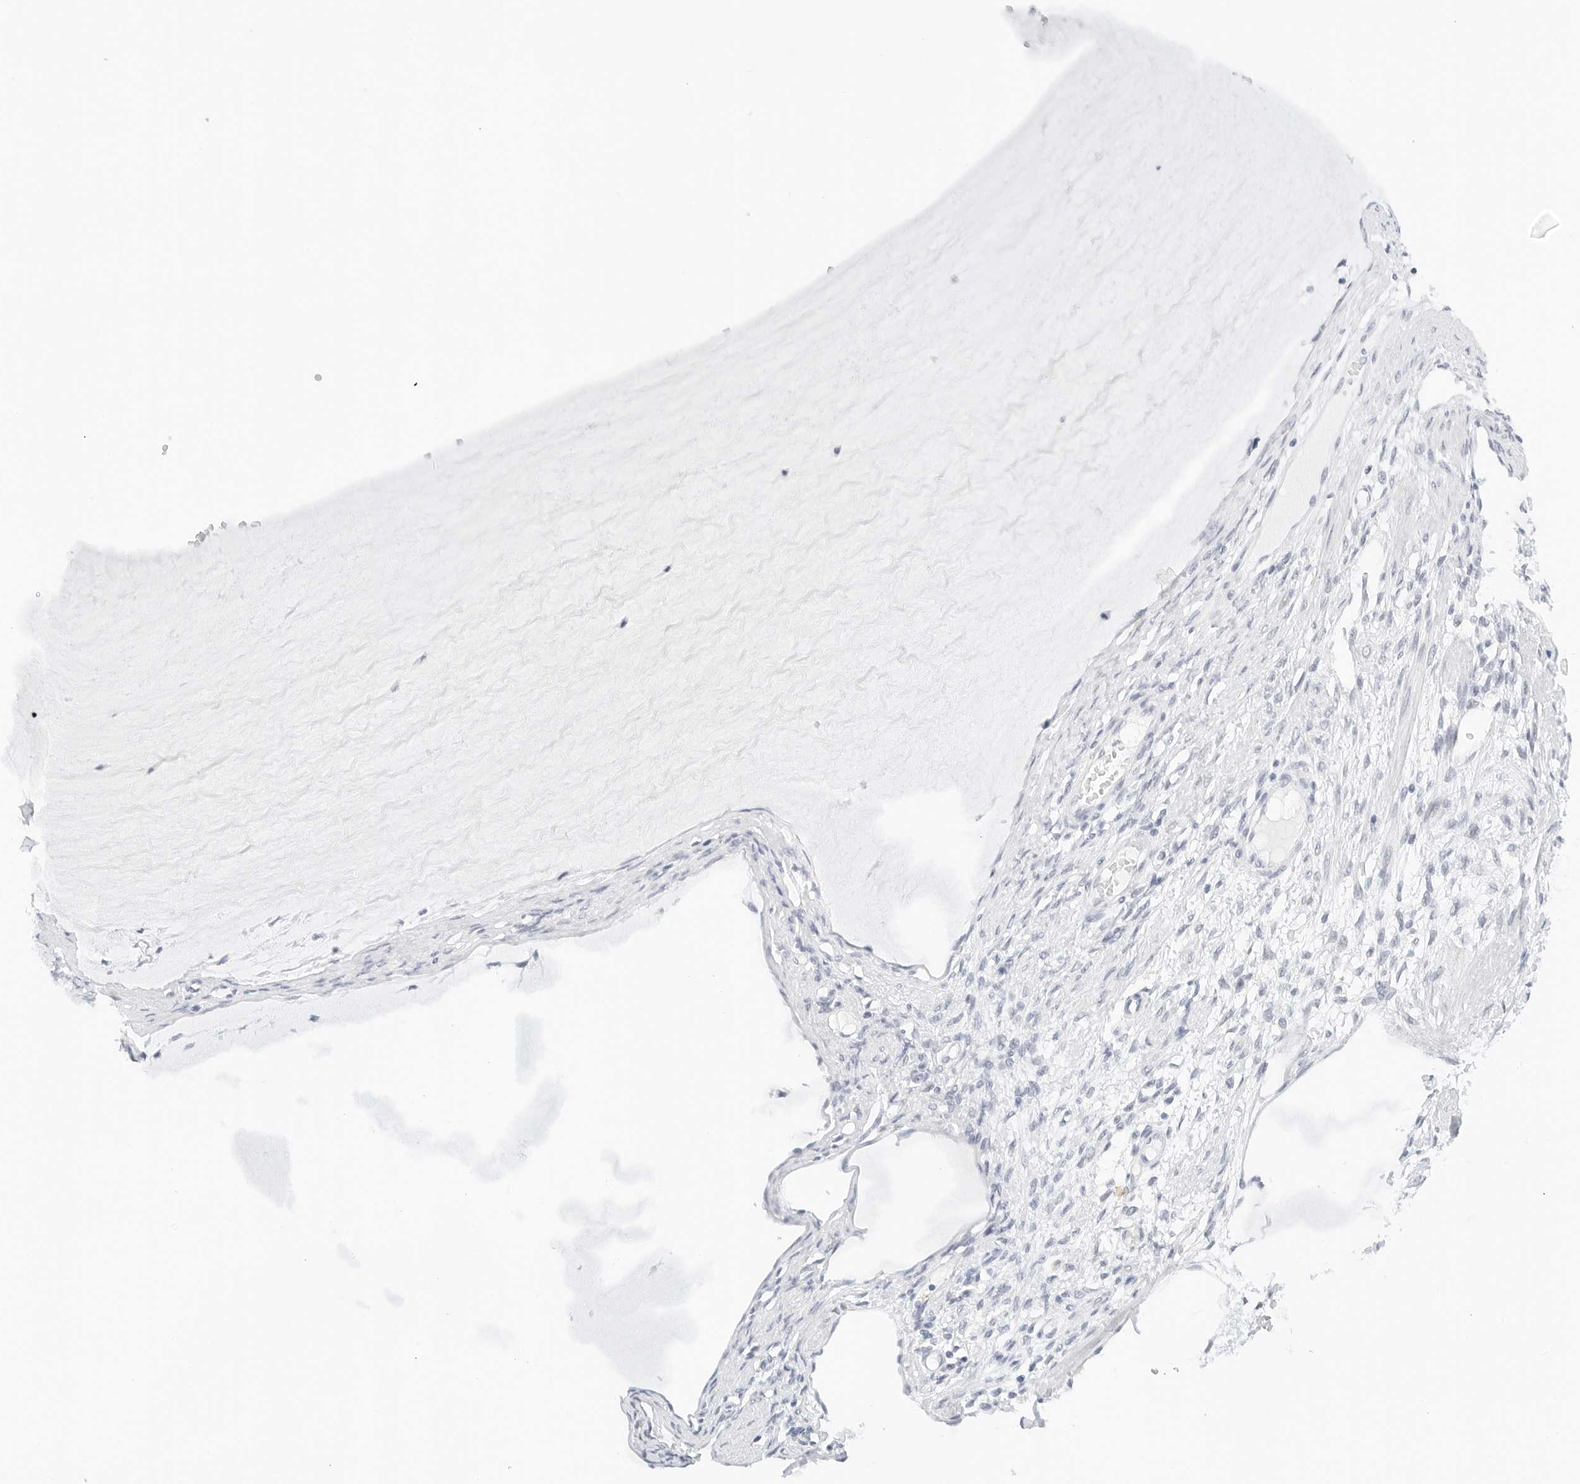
{"staining": {"intensity": "weak", "quantity": ">75%", "location": "cytoplasmic/membranous,nuclear"}, "tissue": "ovarian cancer", "cell_type": "Tumor cells", "image_type": "cancer", "snomed": [{"axis": "morphology", "description": "Cystadenocarcinoma, mucinous, NOS"}, {"axis": "topography", "description": "Ovary"}], "caption": "A high-resolution histopathology image shows immunohistochemistry staining of ovarian cancer (mucinous cystadenocarcinoma), which reveals weak cytoplasmic/membranous and nuclear expression in about >75% of tumor cells. (DAB IHC, brown staining for protein, blue staining for nuclei).", "gene": "CD22", "patient": {"sex": "female", "age": 61}}